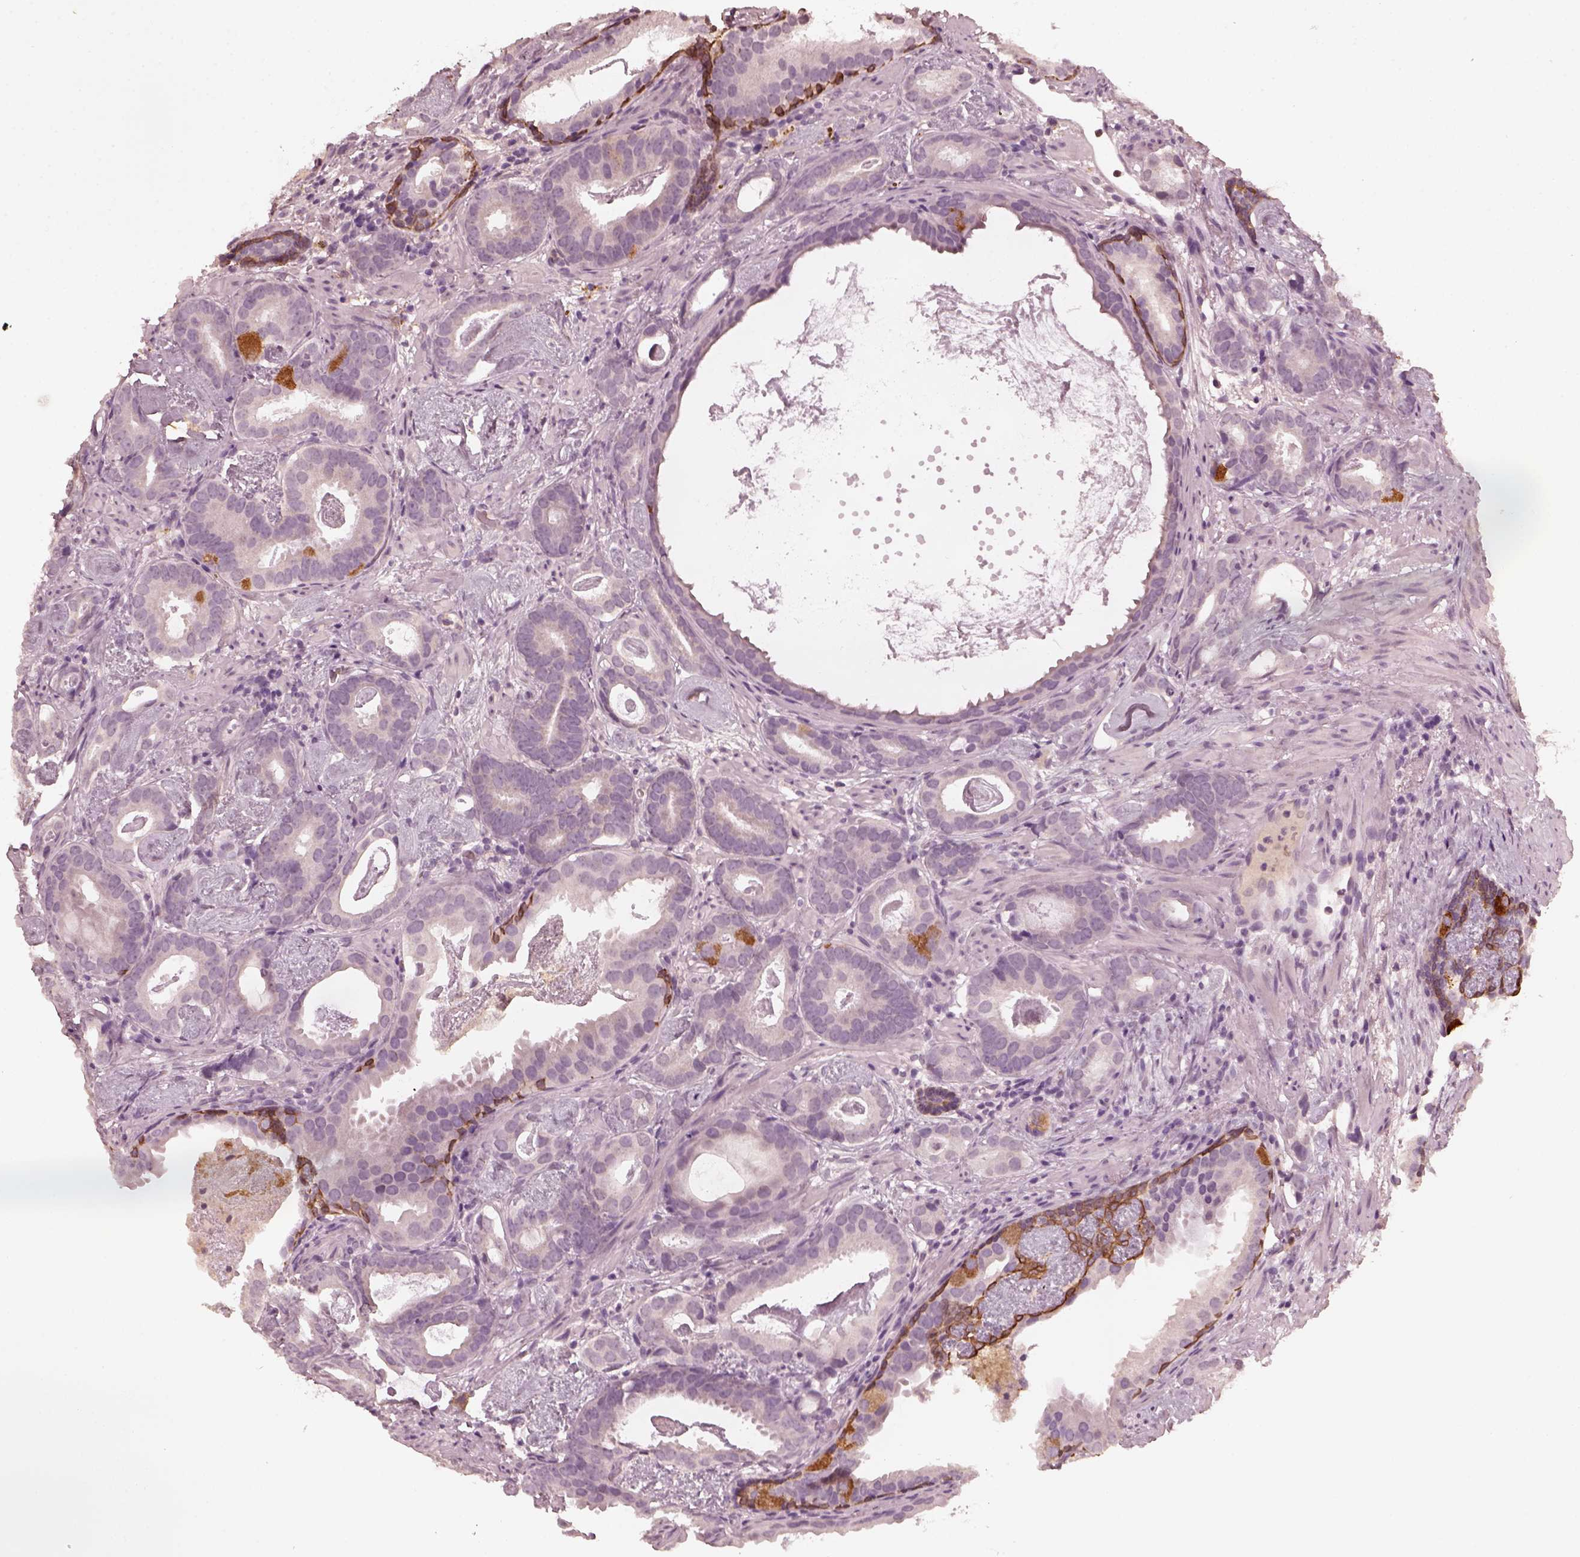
{"staining": {"intensity": "negative", "quantity": "none", "location": "none"}, "tissue": "prostate cancer", "cell_type": "Tumor cells", "image_type": "cancer", "snomed": [{"axis": "morphology", "description": "Adenocarcinoma, Low grade"}, {"axis": "topography", "description": "Prostate and seminal vesicle, NOS"}], "caption": "High power microscopy histopathology image of an IHC micrograph of prostate low-grade adenocarcinoma, revealing no significant staining in tumor cells.", "gene": "KRT79", "patient": {"sex": "male", "age": 71}}